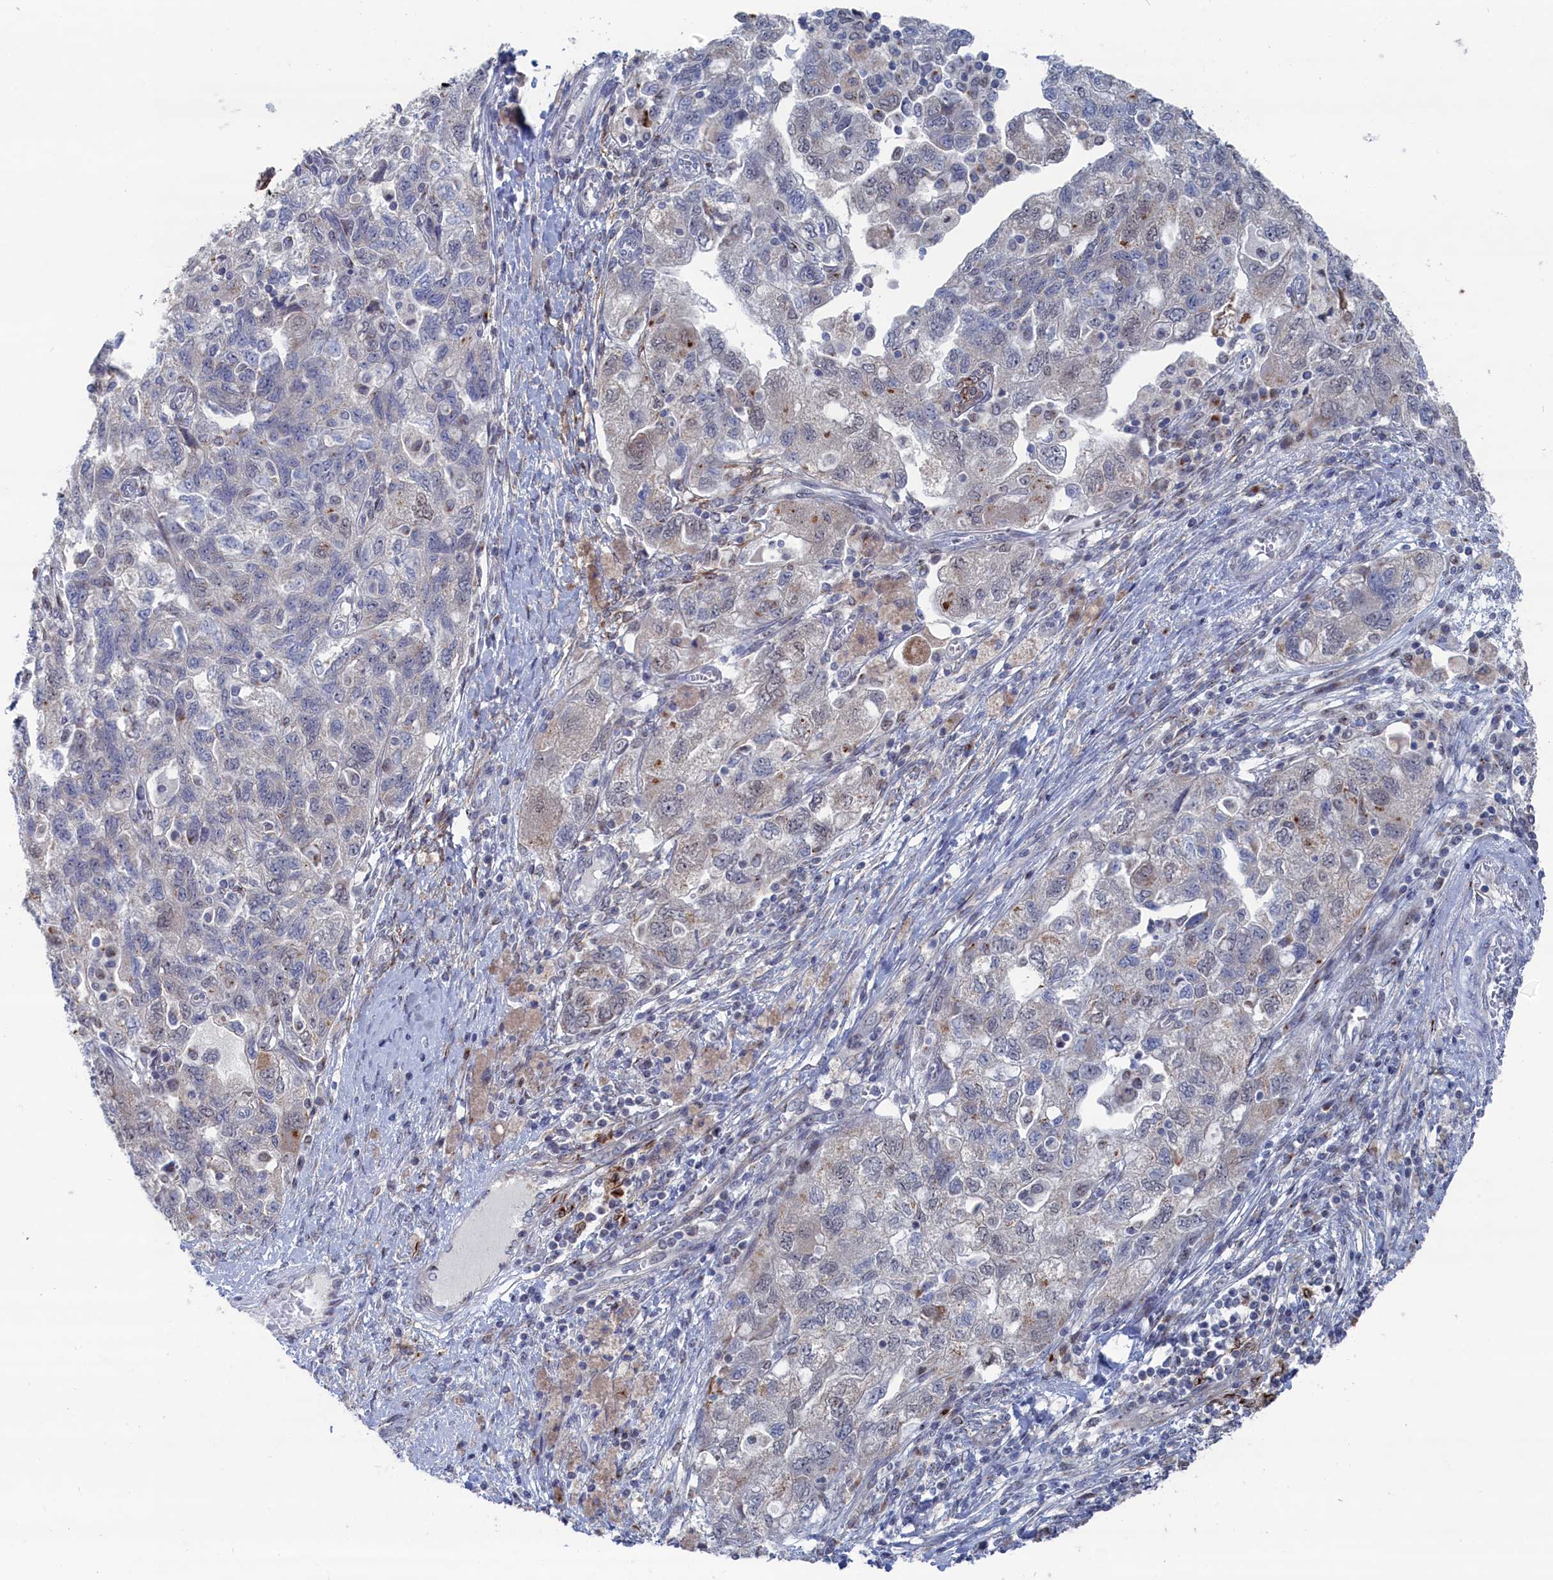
{"staining": {"intensity": "negative", "quantity": "none", "location": "none"}, "tissue": "ovarian cancer", "cell_type": "Tumor cells", "image_type": "cancer", "snomed": [{"axis": "morphology", "description": "Carcinoma, NOS"}, {"axis": "morphology", "description": "Cystadenocarcinoma, serous, NOS"}, {"axis": "topography", "description": "Ovary"}], "caption": "Tumor cells are negative for protein expression in human ovarian cancer (carcinoma). (DAB (3,3'-diaminobenzidine) immunohistochemistry (IHC) visualized using brightfield microscopy, high magnification).", "gene": "IRX1", "patient": {"sex": "female", "age": 69}}